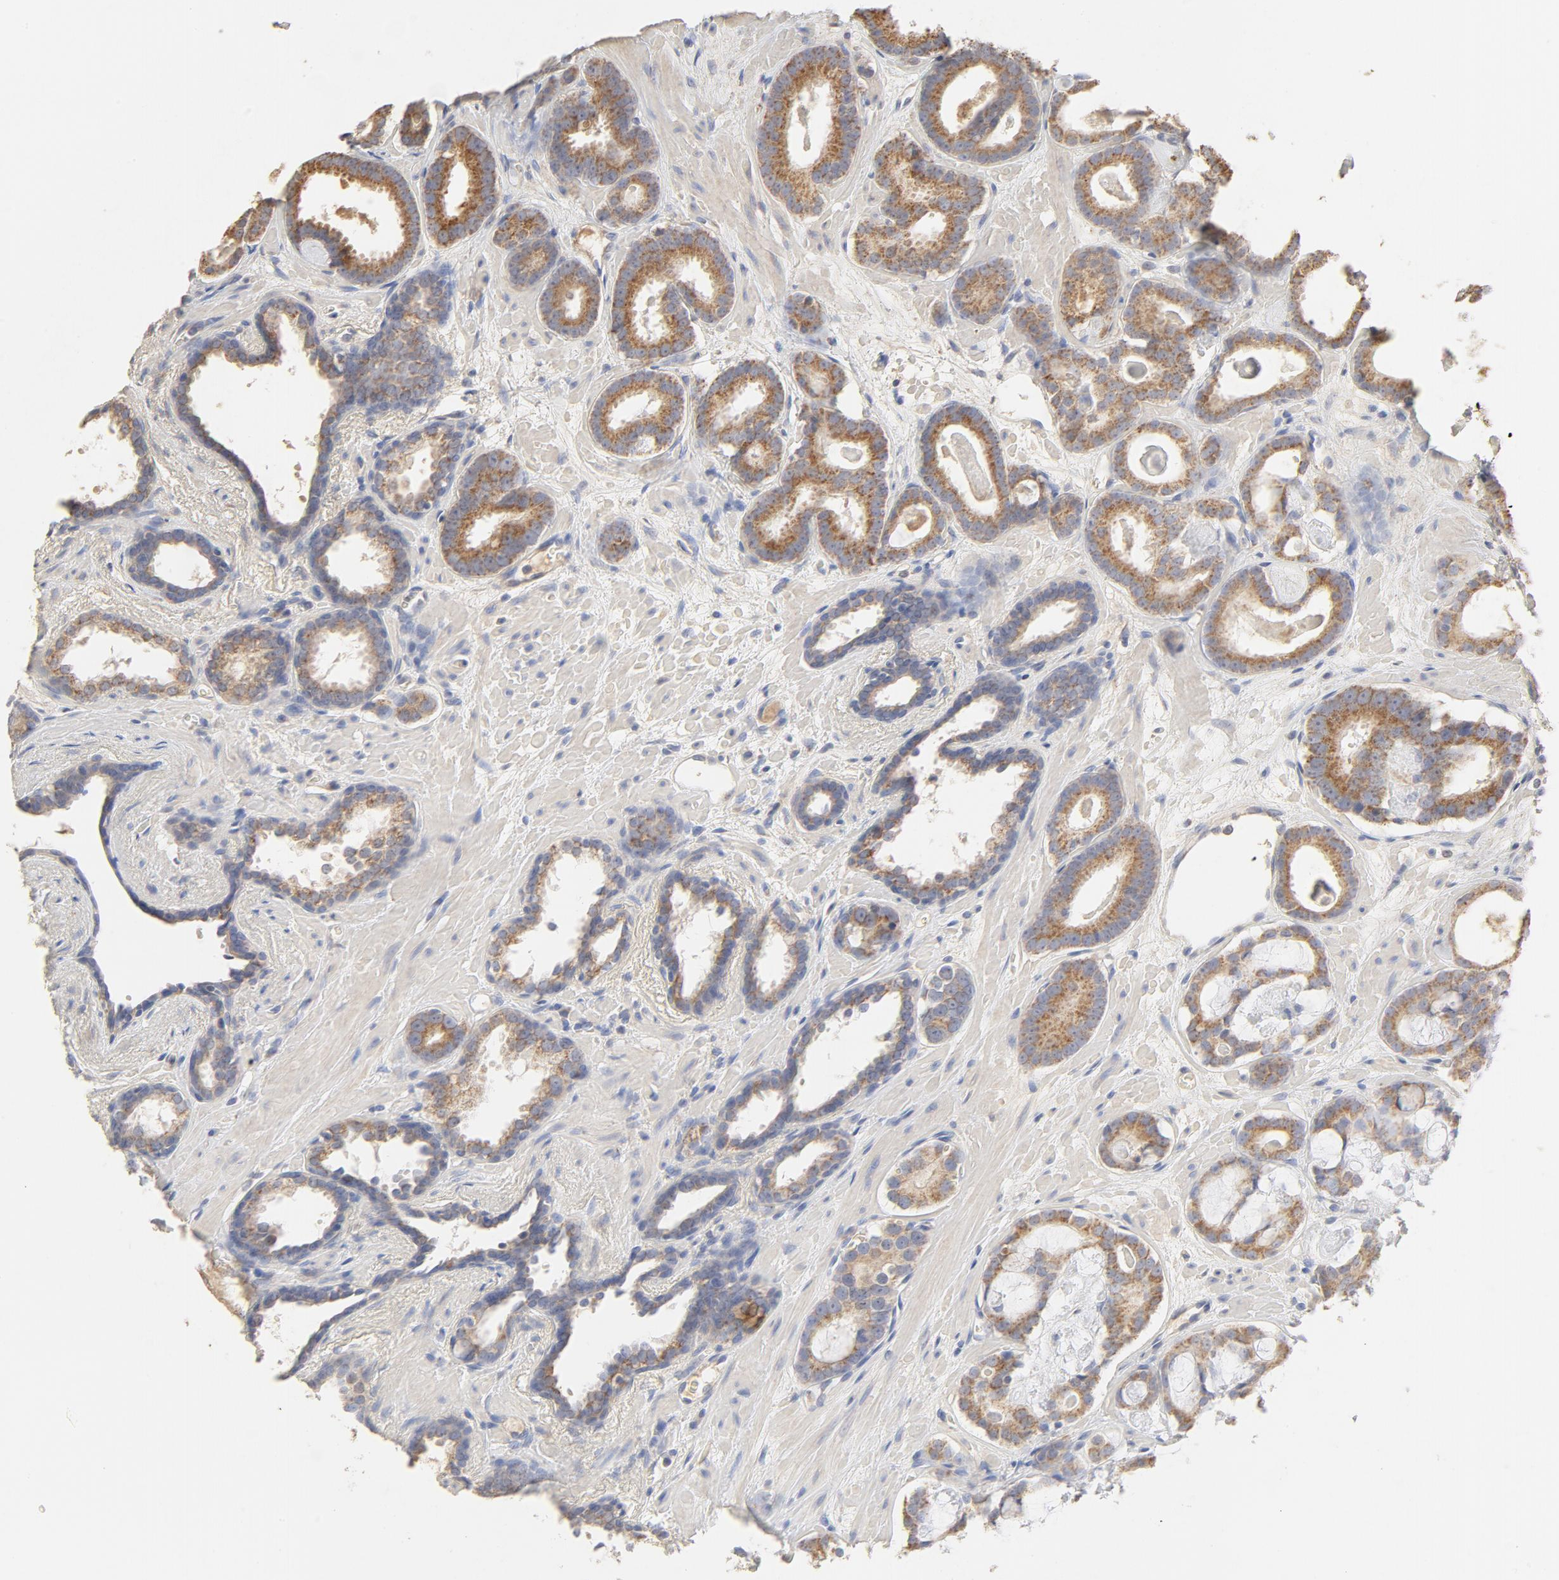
{"staining": {"intensity": "weak", "quantity": ">75%", "location": "cytoplasmic/membranous"}, "tissue": "prostate cancer", "cell_type": "Tumor cells", "image_type": "cancer", "snomed": [{"axis": "morphology", "description": "Adenocarcinoma, Low grade"}, {"axis": "topography", "description": "Prostate"}], "caption": "Adenocarcinoma (low-grade) (prostate) stained for a protein (brown) exhibits weak cytoplasmic/membranous positive staining in about >75% of tumor cells.", "gene": "FCGBP", "patient": {"sex": "male", "age": 57}}